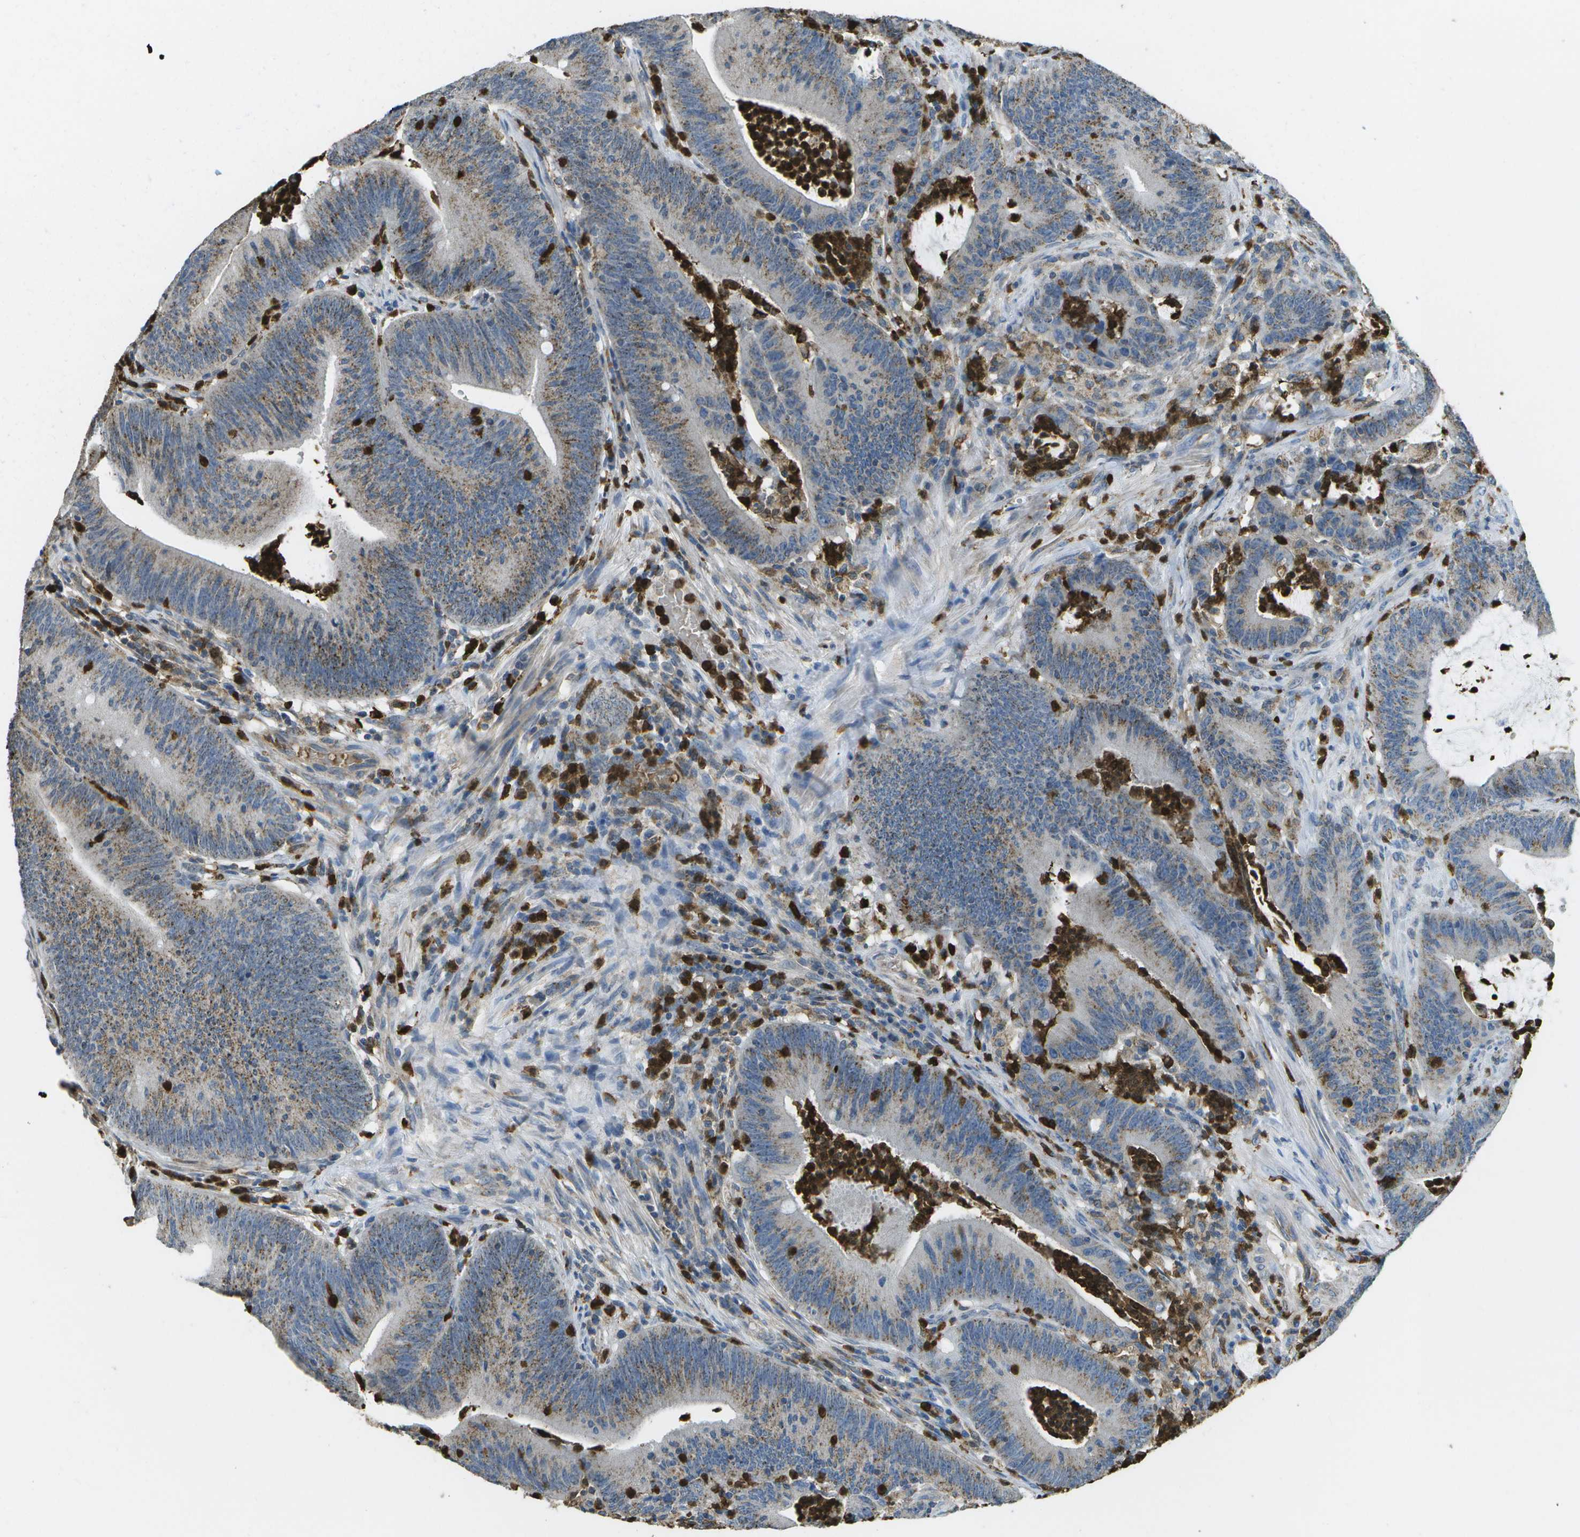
{"staining": {"intensity": "weak", "quantity": "25%-75%", "location": "cytoplasmic/membranous"}, "tissue": "colorectal cancer", "cell_type": "Tumor cells", "image_type": "cancer", "snomed": [{"axis": "morphology", "description": "Normal tissue, NOS"}, {"axis": "morphology", "description": "Adenocarcinoma, NOS"}, {"axis": "topography", "description": "Rectum"}], "caption": "Immunohistochemical staining of human colorectal cancer (adenocarcinoma) displays low levels of weak cytoplasmic/membranous protein expression in approximately 25%-75% of tumor cells. Nuclei are stained in blue.", "gene": "CACHD1", "patient": {"sex": "female", "age": 66}}